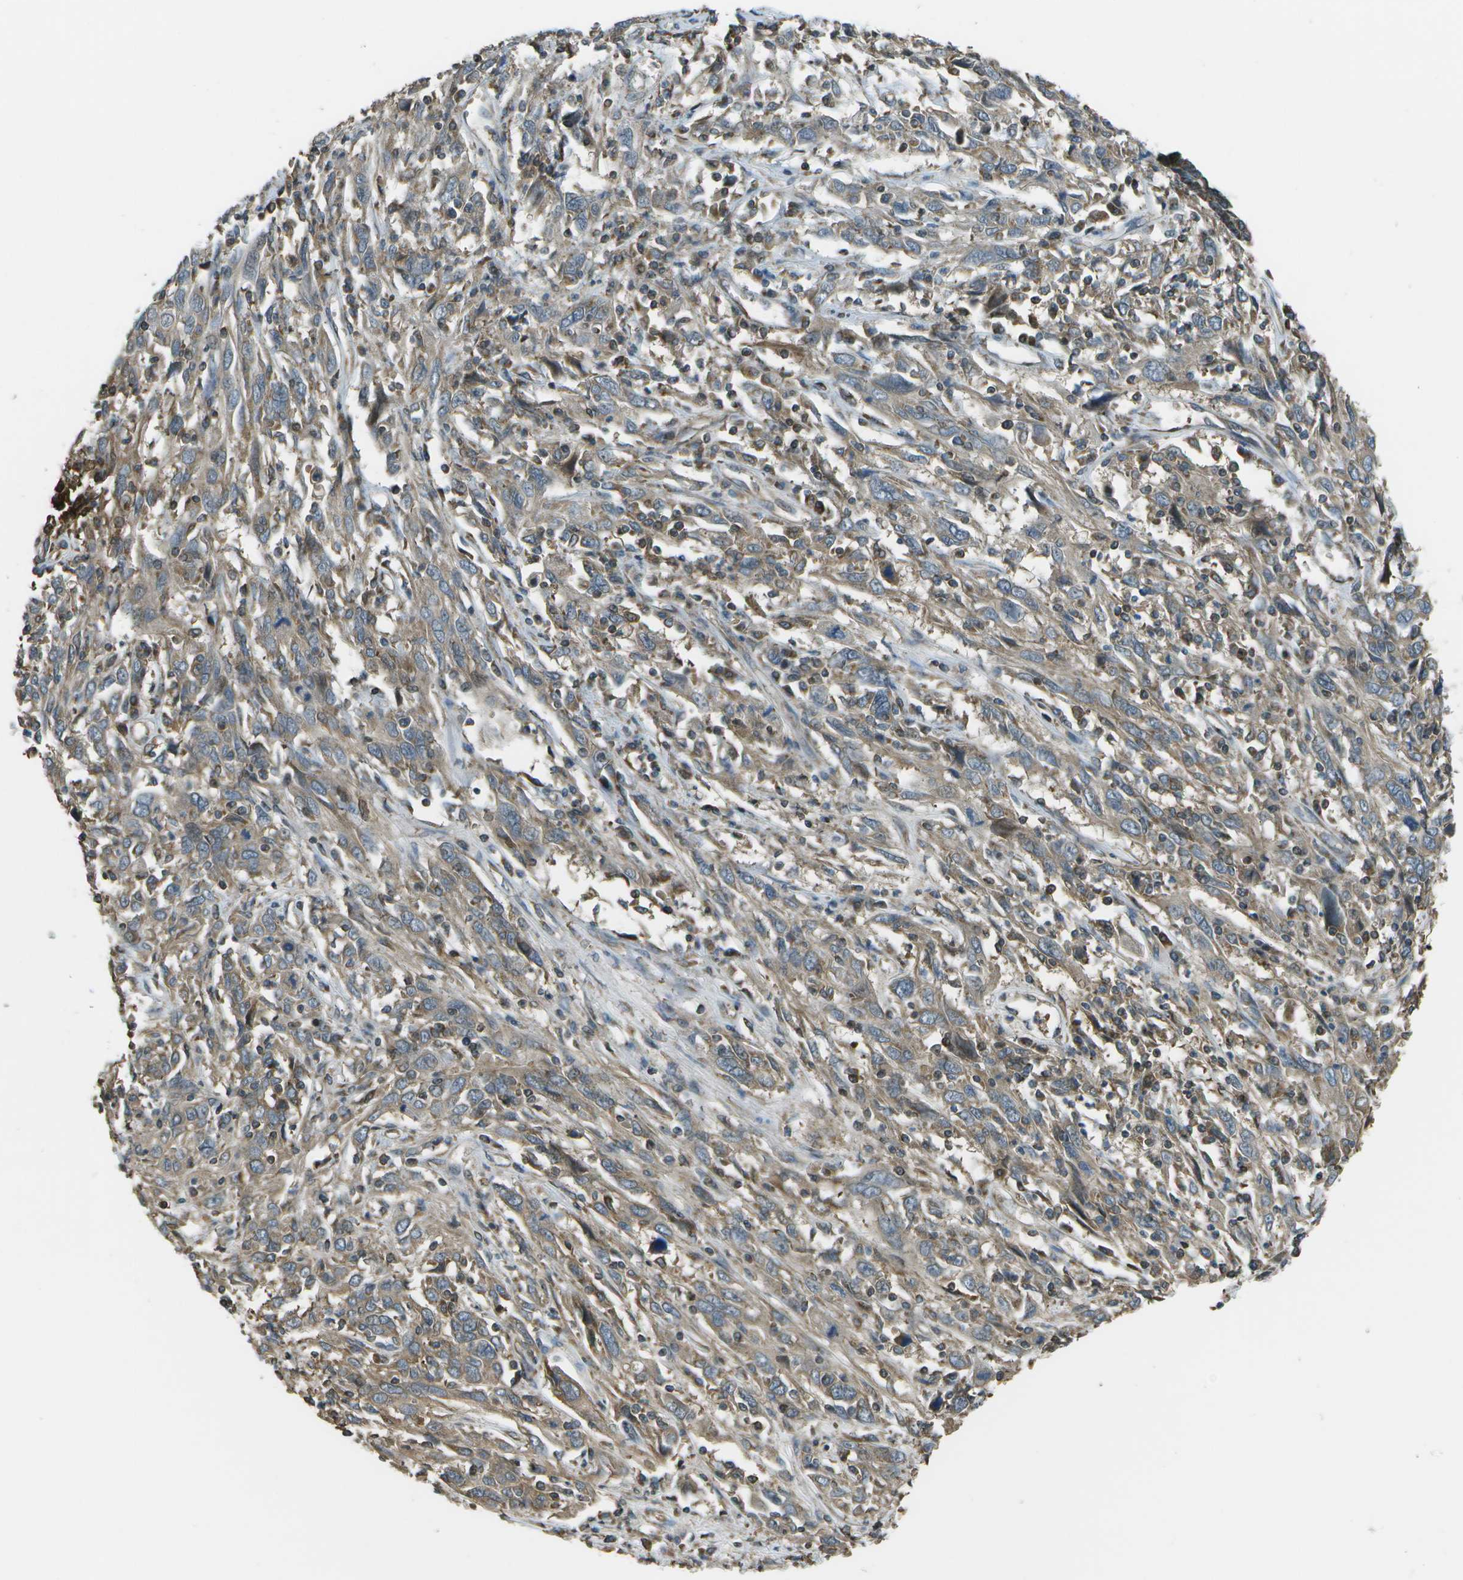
{"staining": {"intensity": "weak", "quantity": ">75%", "location": "cytoplasmic/membranous"}, "tissue": "cervical cancer", "cell_type": "Tumor cells", "image_type": "cancer", "snomed": [{"axis": "morphology", "description": "Squamous cell carcinoma, NOS"}, {"axis": "topography", "description": "Cervix"}], "caption": "Immunohistochemical staining of cervical squamous cell carcinoma demonstrates low levels of weak cytoplasmic/membranous expression in approximately >75% of tumor cells.", "gene": "PLPBP", "patient": {"sex": "female", "age": 46}}